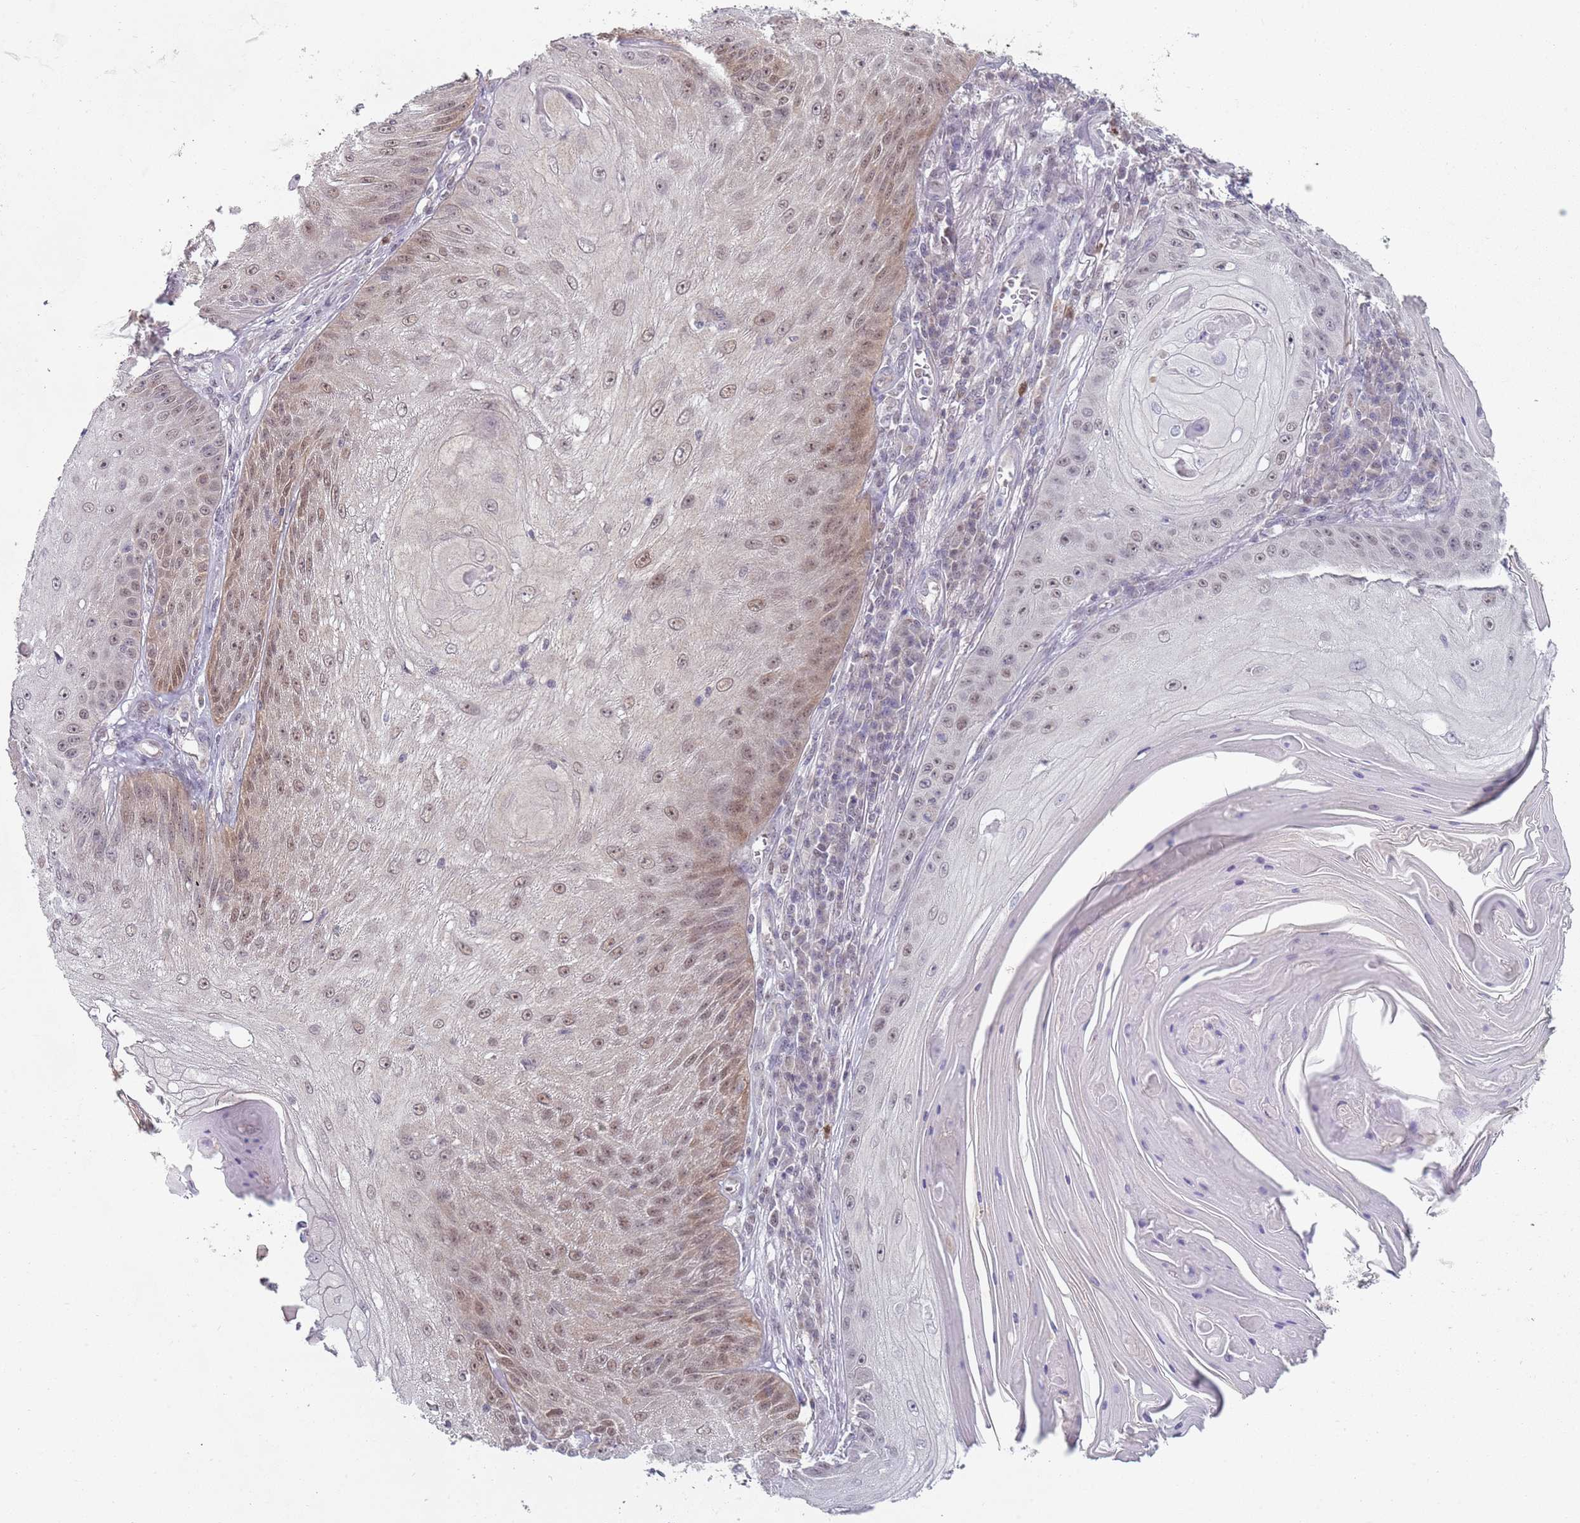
{"staining": {"intensity": "moderate", "quantity": "25%-75%", "location": "nuclear"}, "tissue": "skin cancer", "cell_type": "Tumor cells", "image_type": "cancer", "snomed": [{"axis": "morphology", "description": "Squamous cell carcinoma, NOS"}, {"axis": "topography", "description": "Skin"}], "caption": "Skin cancer (squamous cell carcinoma) stained for a protein exhibits moderate nuclear positivity in tumor cells.", "gene": "SMARCAL1", "patient": {"sex": "male", "age": 70}}